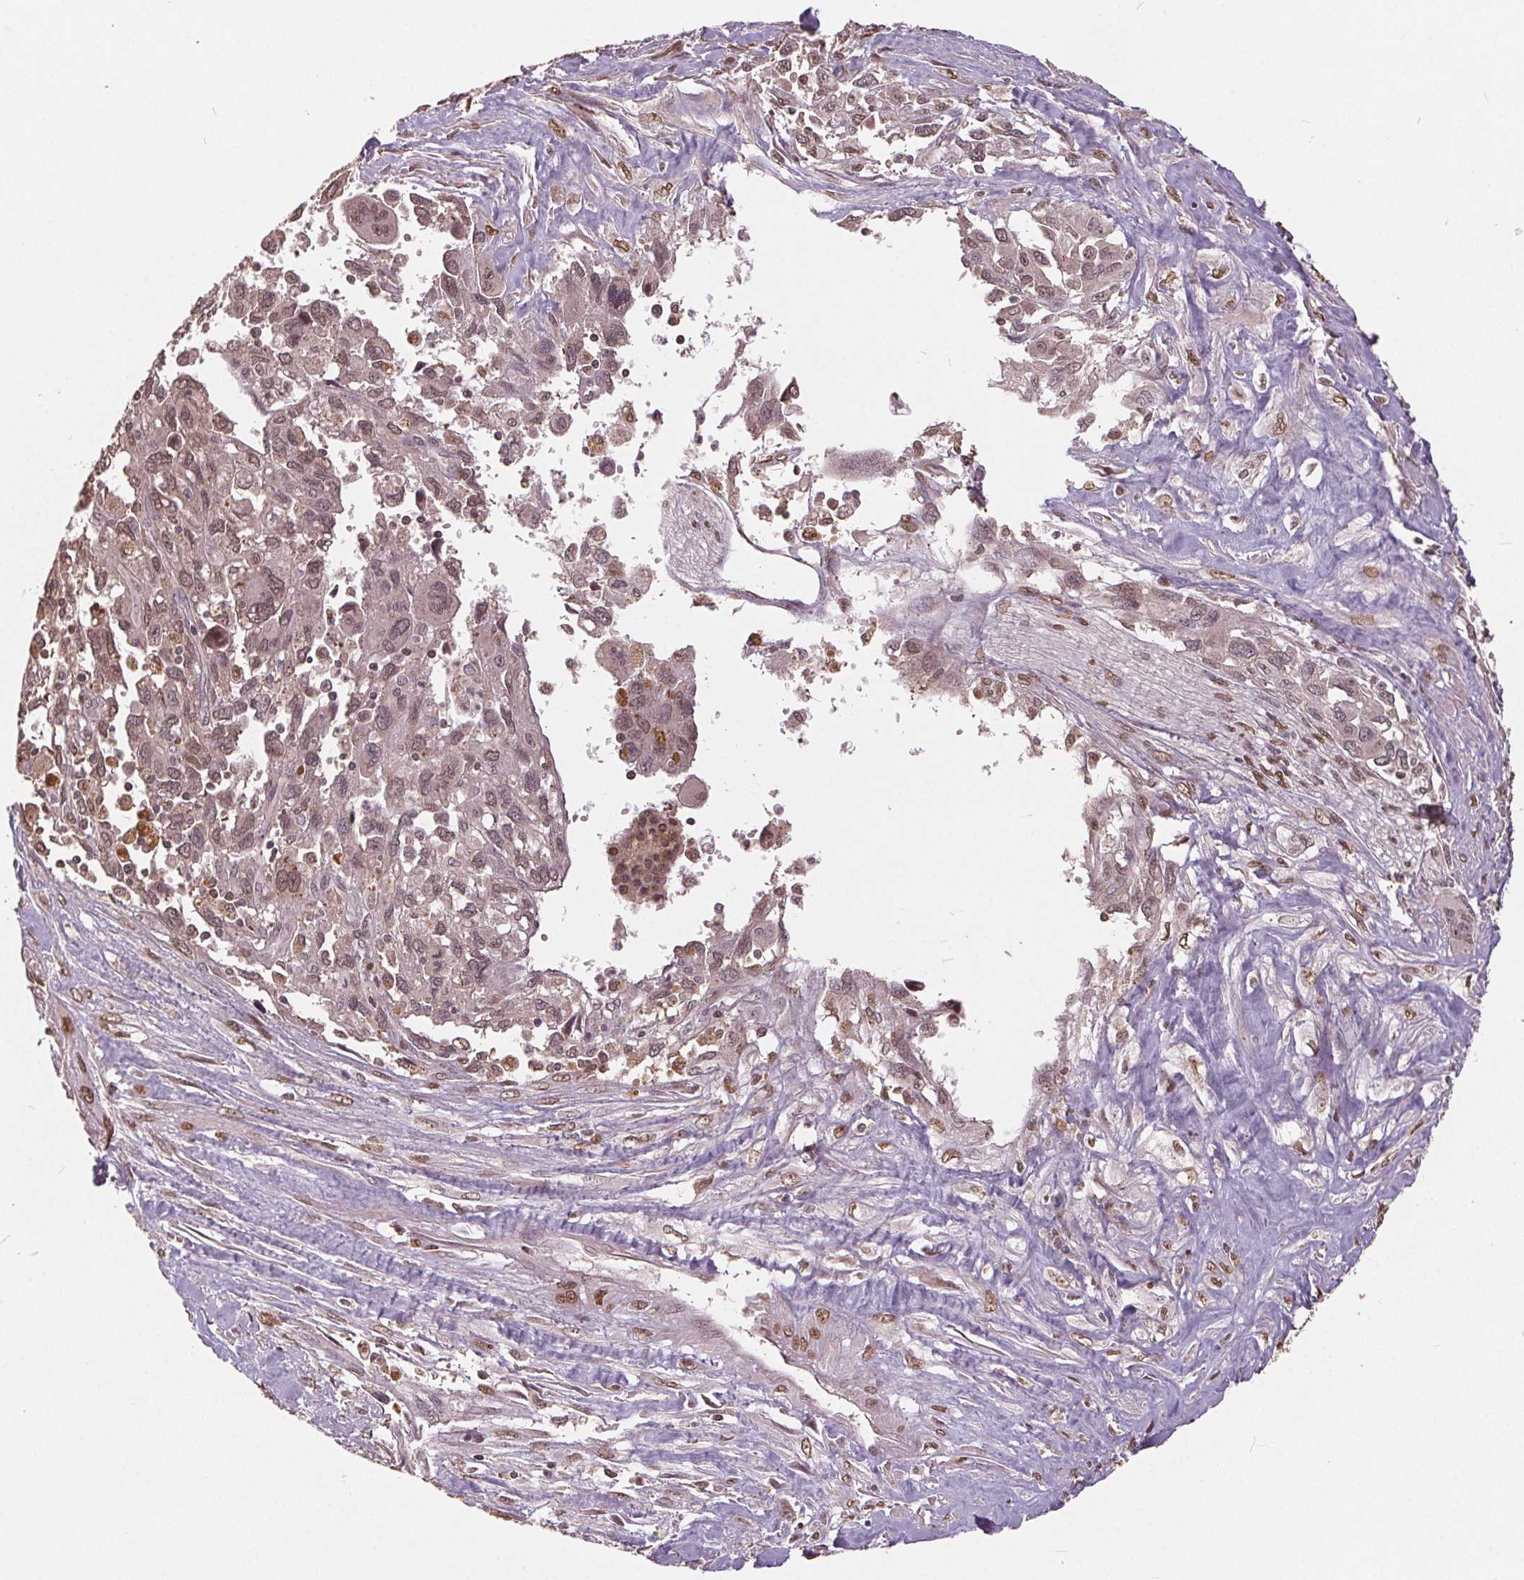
{"staining": {"intensity": "moderate", "quantity": "<25%", "location": "nuclear"}, "tissue": "pancreatic cancer", "cell_type": "Tumor cells", "image_type": "cancer", "snomed": [{"axis": "morphology", "description": "Adenocarcinoma, NOS"}, {"axis": "topography", "description": "Pancreas"}], "caption": "This photomicrograph demonstrates IHC staining of human pancreatic cancer (adenocarcinoma), with low moderate nuclear positivity in approximately <25% of tumor cells.", "gene": "HIF1AN", "patient": {"sex": "female", "age": 47}}